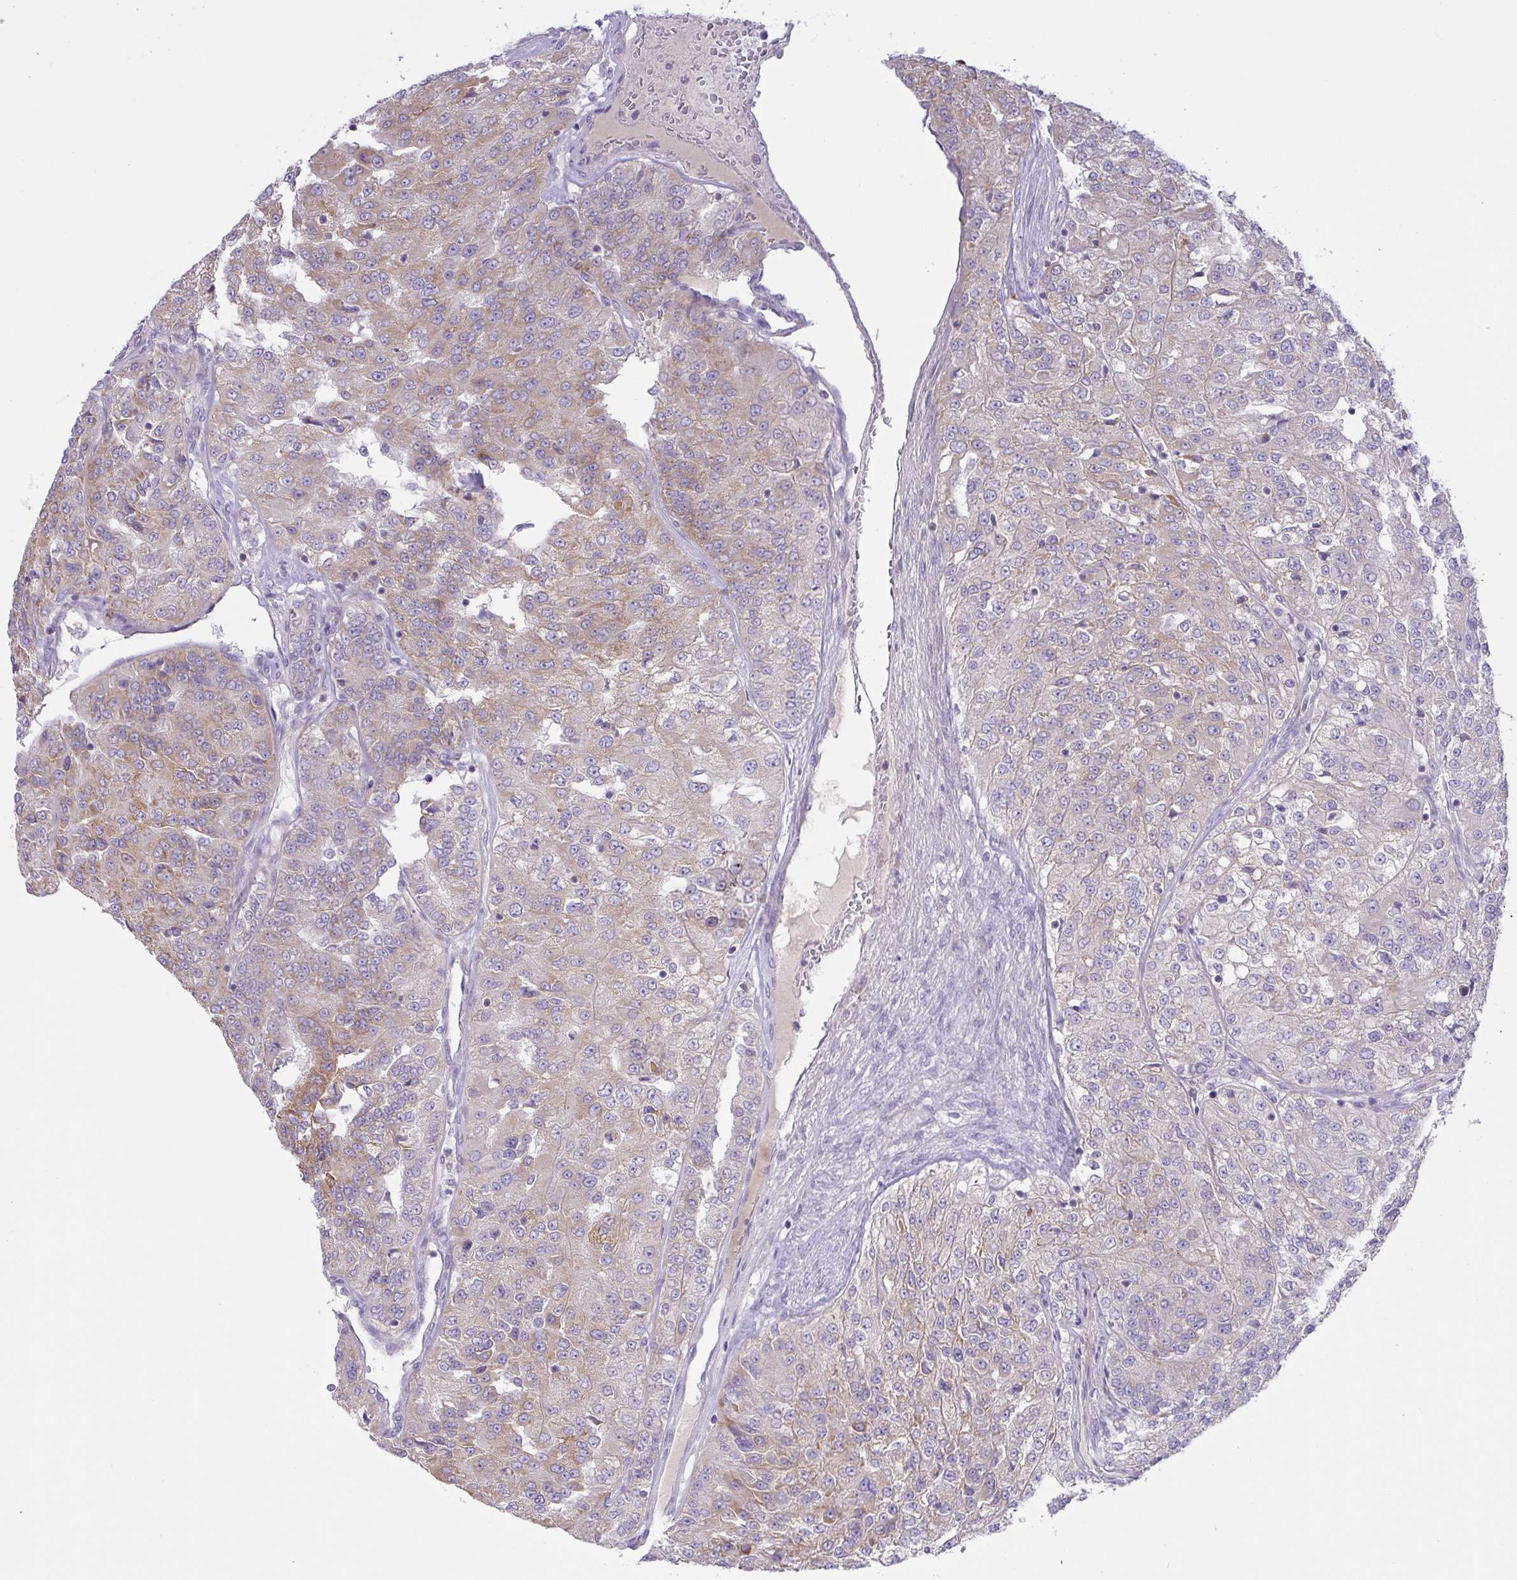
{"staining": {"intensity": "weak", "quantity": "25%-75%", "location": "cytoplasmic/membranous"}, "tissue": "renal cancer", "cell_type": "Tumor cells", "image_type": "cancer", "snomed": [{"axis": "morphology", "description": "Adenocarcinoma, NOS"}, {"axis": "topography", "description": "Kidney"}], "caption": "Renal cancer stained for a protein (brown) demonstrates weak cytoplasmic/membranous positive expression in about 25%-75% of tumor cells.", "gene": "CHDH", "patient": {"sex": "female", "age": 63}}